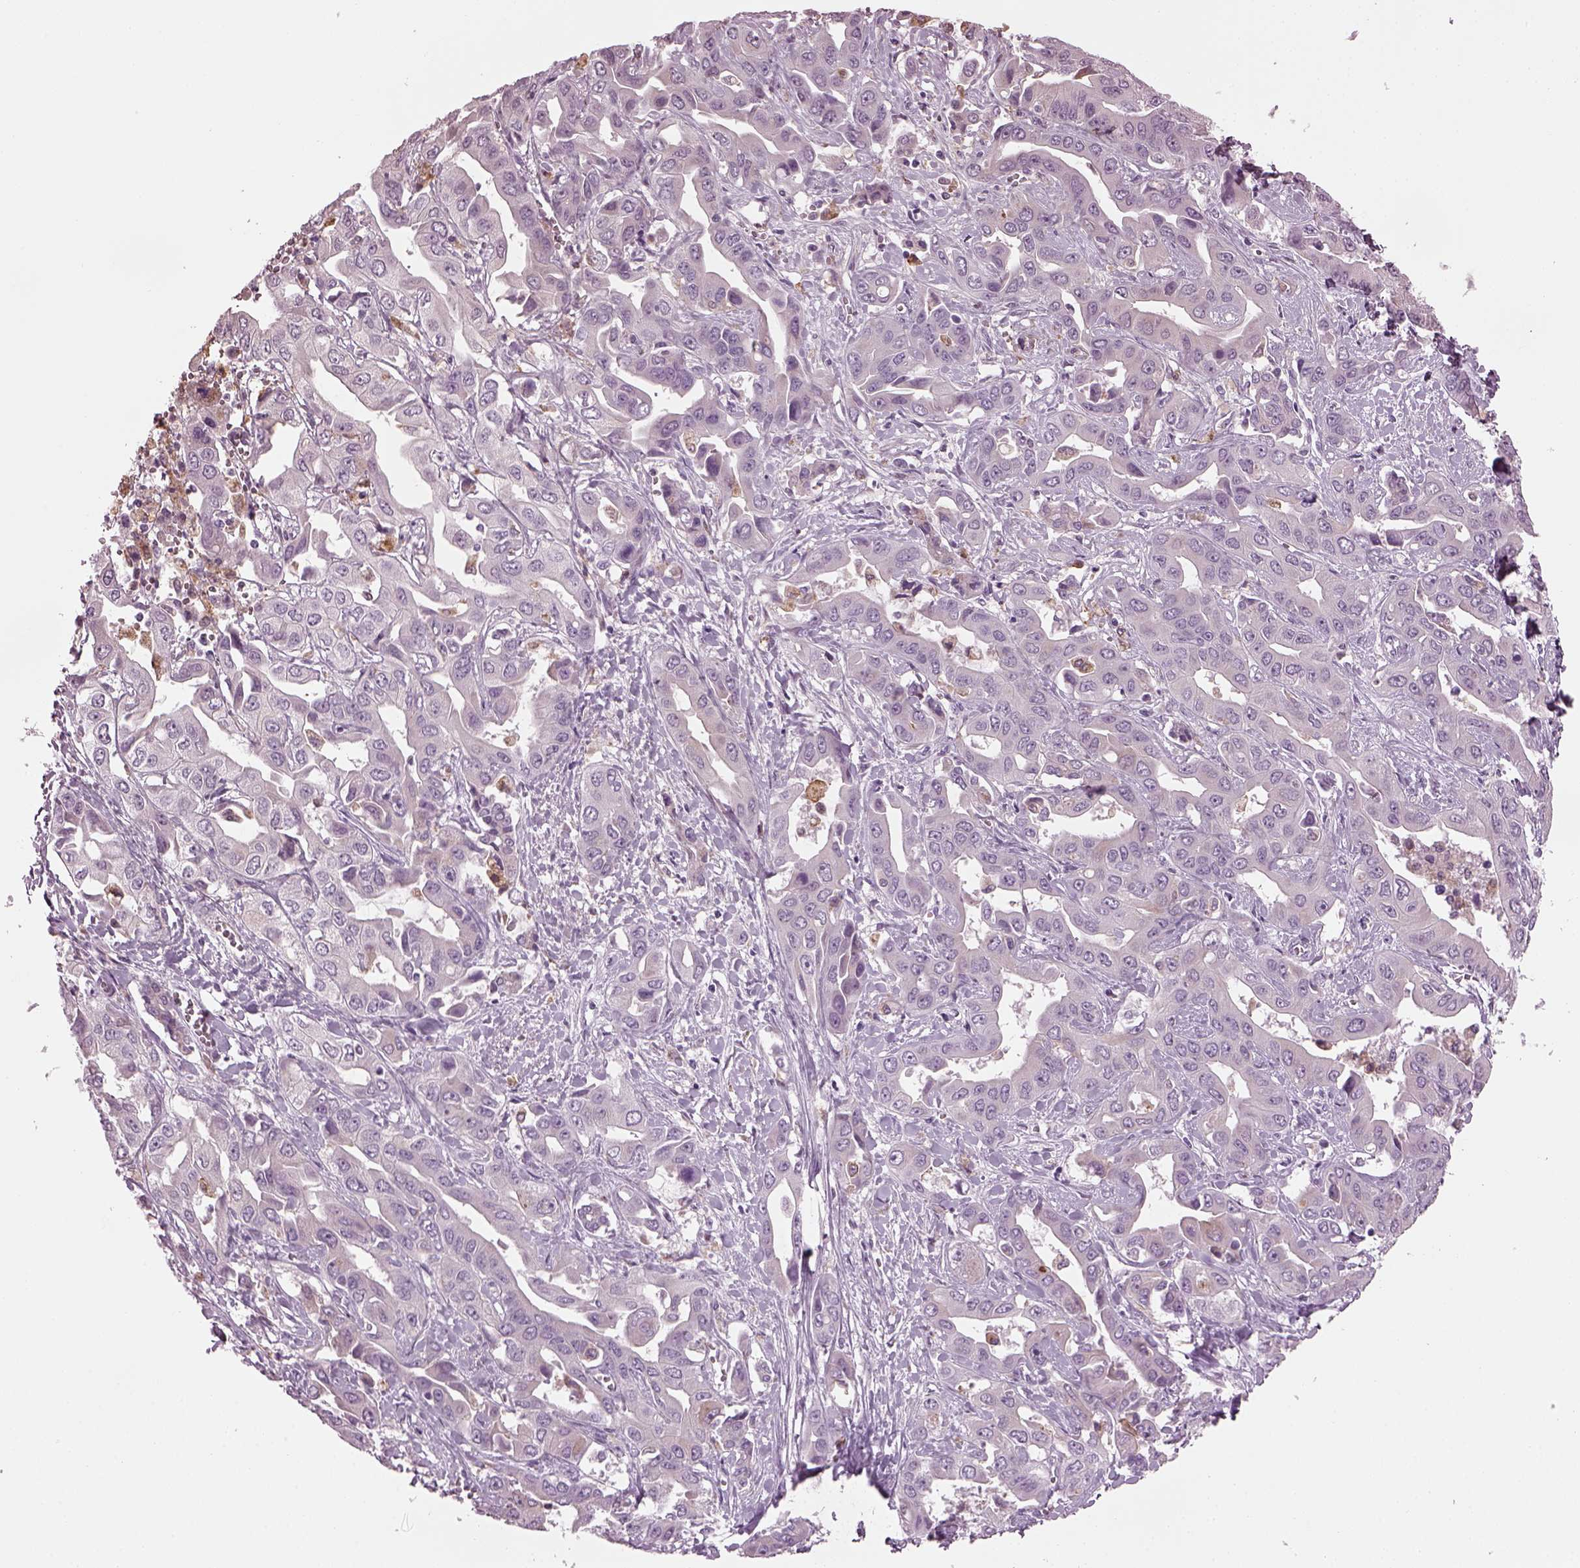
{"staining": {"intensity": "negative", "quantity": "none", "location": "none"}, "tissue": "liver cancer", "cell_type": "Tumor cells", "image_type": "cancer", "snomed": [{"axis": "morphology", "description": "Cholangiocarcinoma"}, {"axis": "topography", "description": "Liver"}], "caption": "Tumor cells show no significant expression in liver cholangiocarcinoma. (DAB (3,3'-diaminobenzidine) immunohistochemistry with hematoxylin counter stain).", "gene": "TMEM231", "patient": {"sex": "female", "age": 52}}